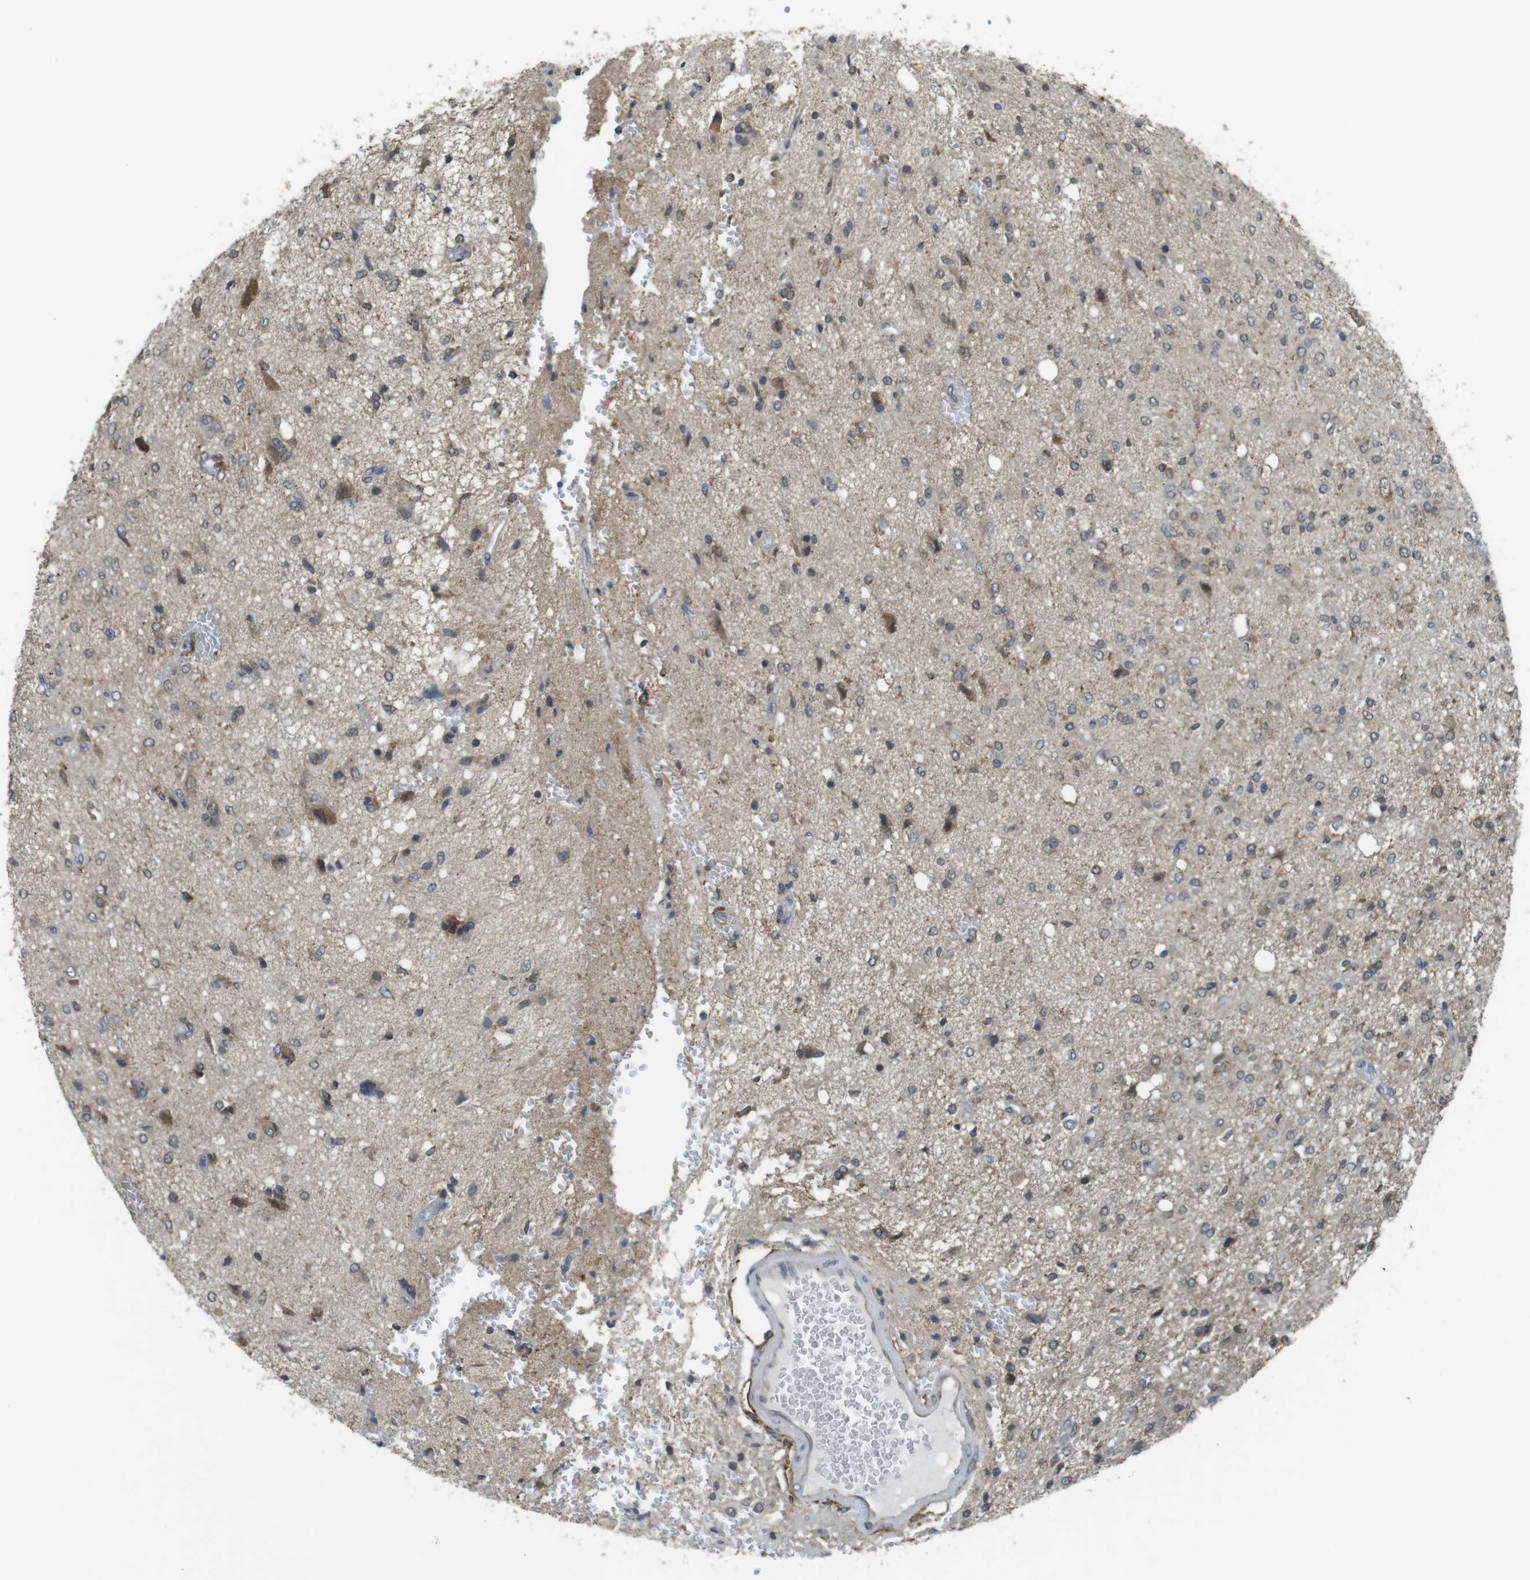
{"staining": {"intensity": "moderate", "quantity": ">75%", "location": "cytoplasmic/membranous"}, "tissue": "glioma", "cell_type": "Tumor cells", "image_type": "cancer", "snomed": [{"axis": "morphology", "description": "Glioma, malignant, High grade"}, {"axis": "topography", "description": "Brain"}], "caption": "Protein staining of glioma tissue reveals moderate cytoplasmic/membranous expression in about >75% of tumor cells. (Stains: DAB in brown, nuclei in blue, Microscopy: brightfield microscopy at high magnification).", "gene": "BRI3BP", "patient": {"sex": "female", "age": 59}}